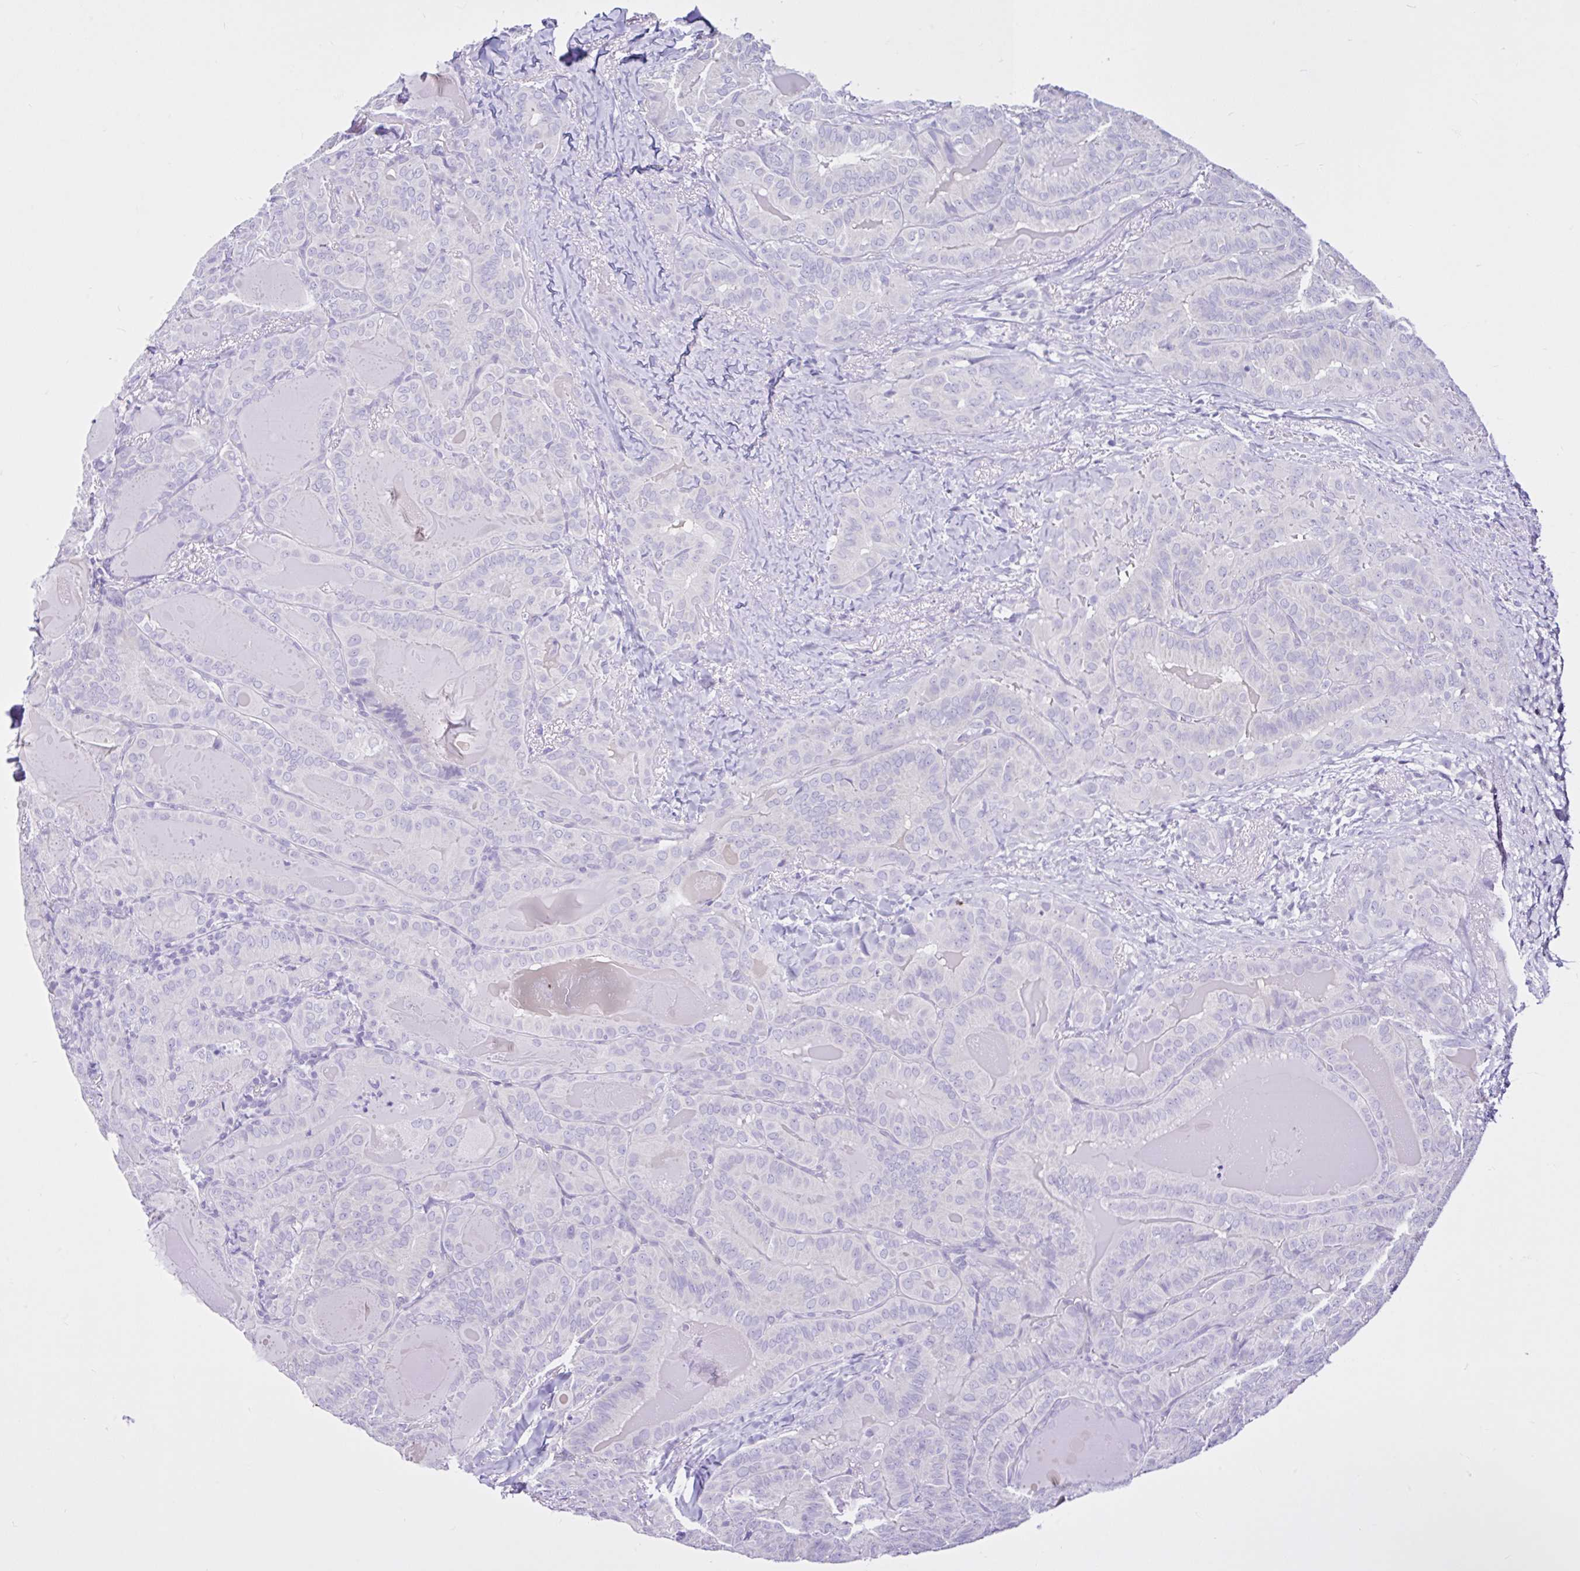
{"staining": {"intensity": "negative", "quantity": "none", "location": "none"}, "tissue": "thyroid cancer", "cell_type": "Tumor cells", "image_type": "cancer", "snomed": [{"axis": "morphology", "description": "Papillary adenocarcinoma, NOS"}, {"axis": "topography", "description": "Thyroid gland"}], "caption": "High power microscopy photomicrograph of an IHC image of thyroid papillary adenocarcinoma, revealing no significant staining in tumor cells.", "gene": "CYP19A1", "patient": {"sex": "female", "age": 68}}